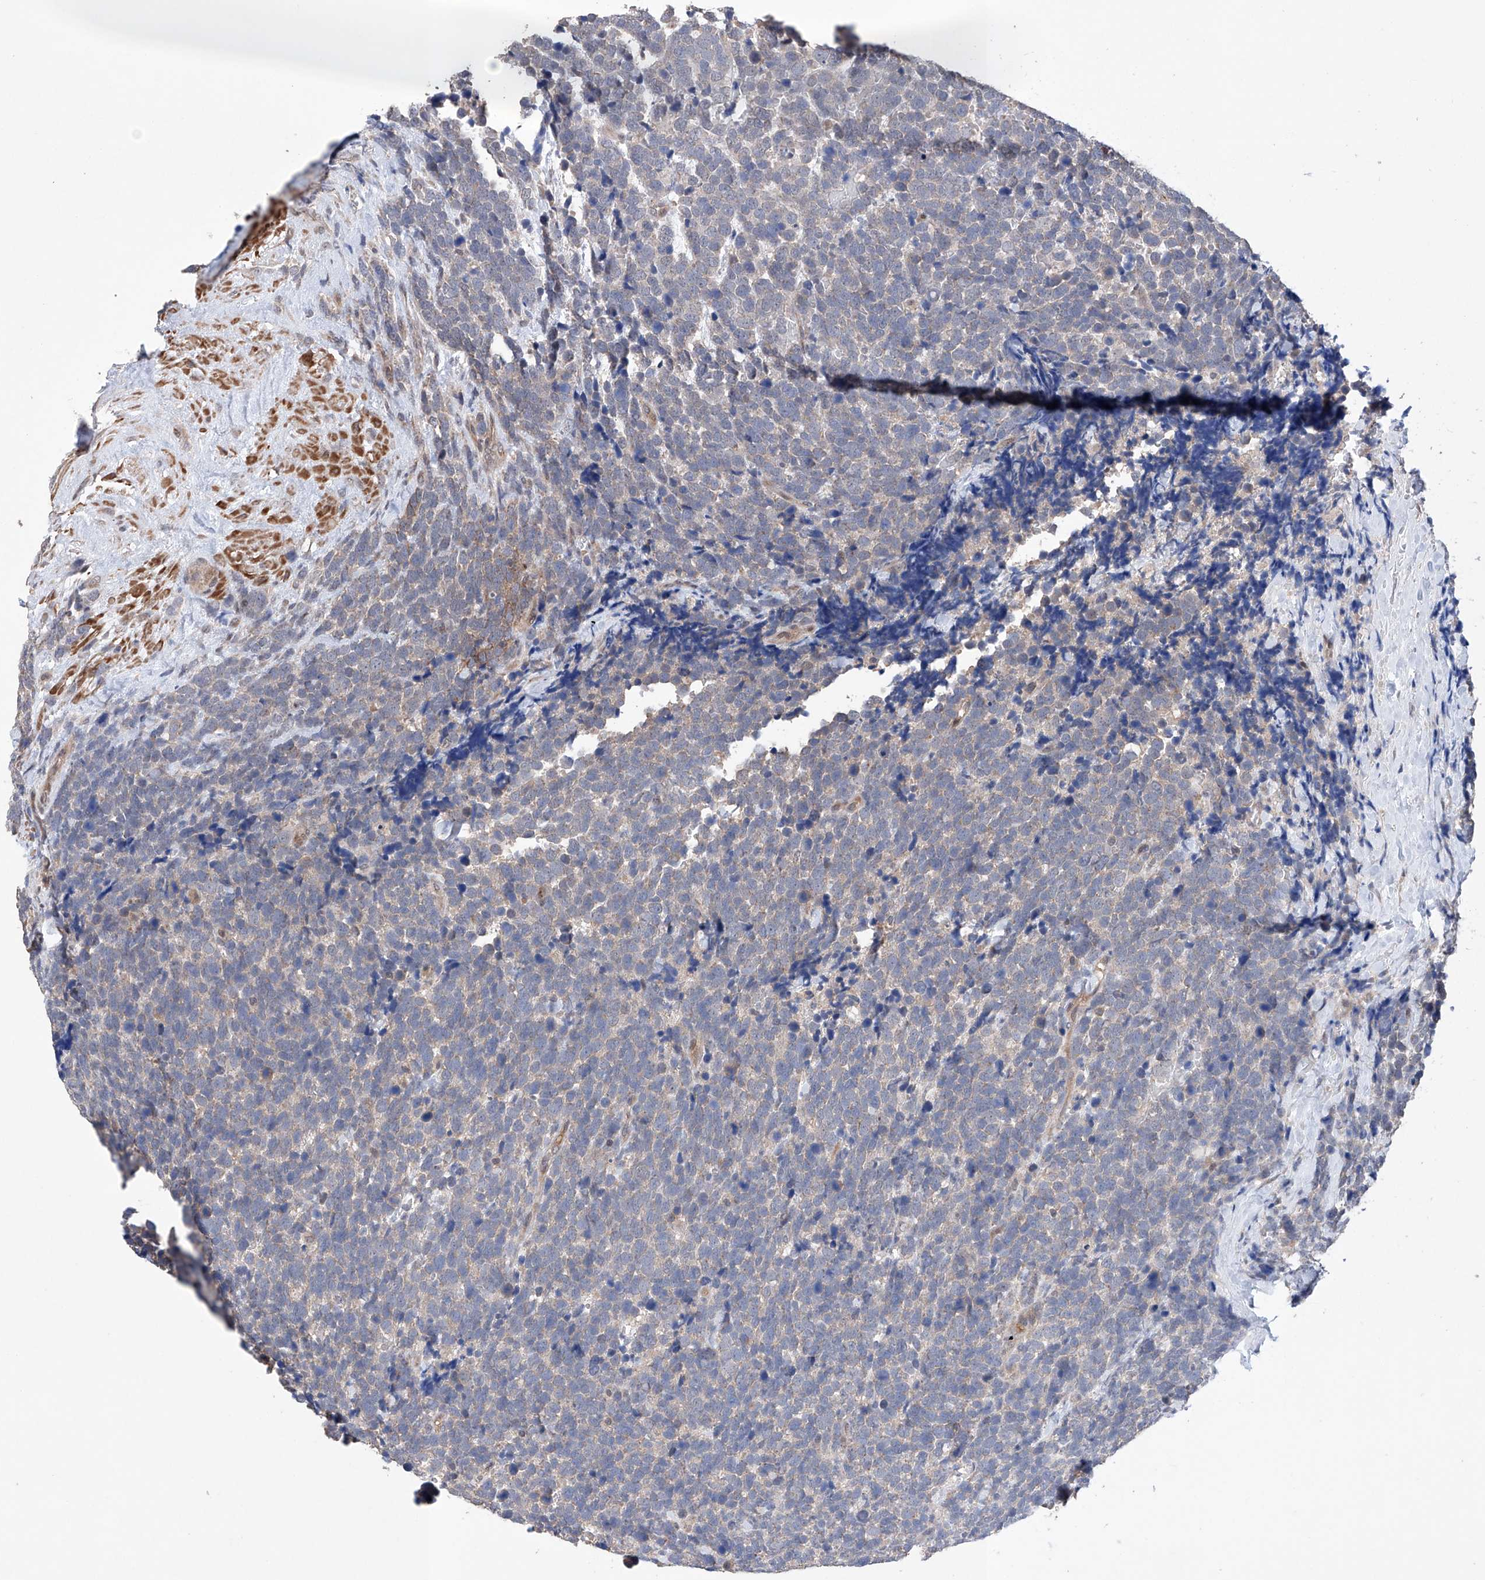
{"staining": {"intensity": "weak", "quantity": ">75%", "location": "cytoplasmic/membranous"}, "tissue": "urothelial cancer", "cell_type": "Tumor cells", "image_type": "cancer", "snomed": [{"axis": "morphology", "description": "Urothelial carcinoma, High grade"}, {"axis": "topography", "description": "Urinary bladder"}], "caption": "Human high-grade urothelial carcinoma stained with a protein marker demonstrates weak staining in tumor cells.", "gene": "AFG1L", "patient": {"sex": "female", "age": 82}}